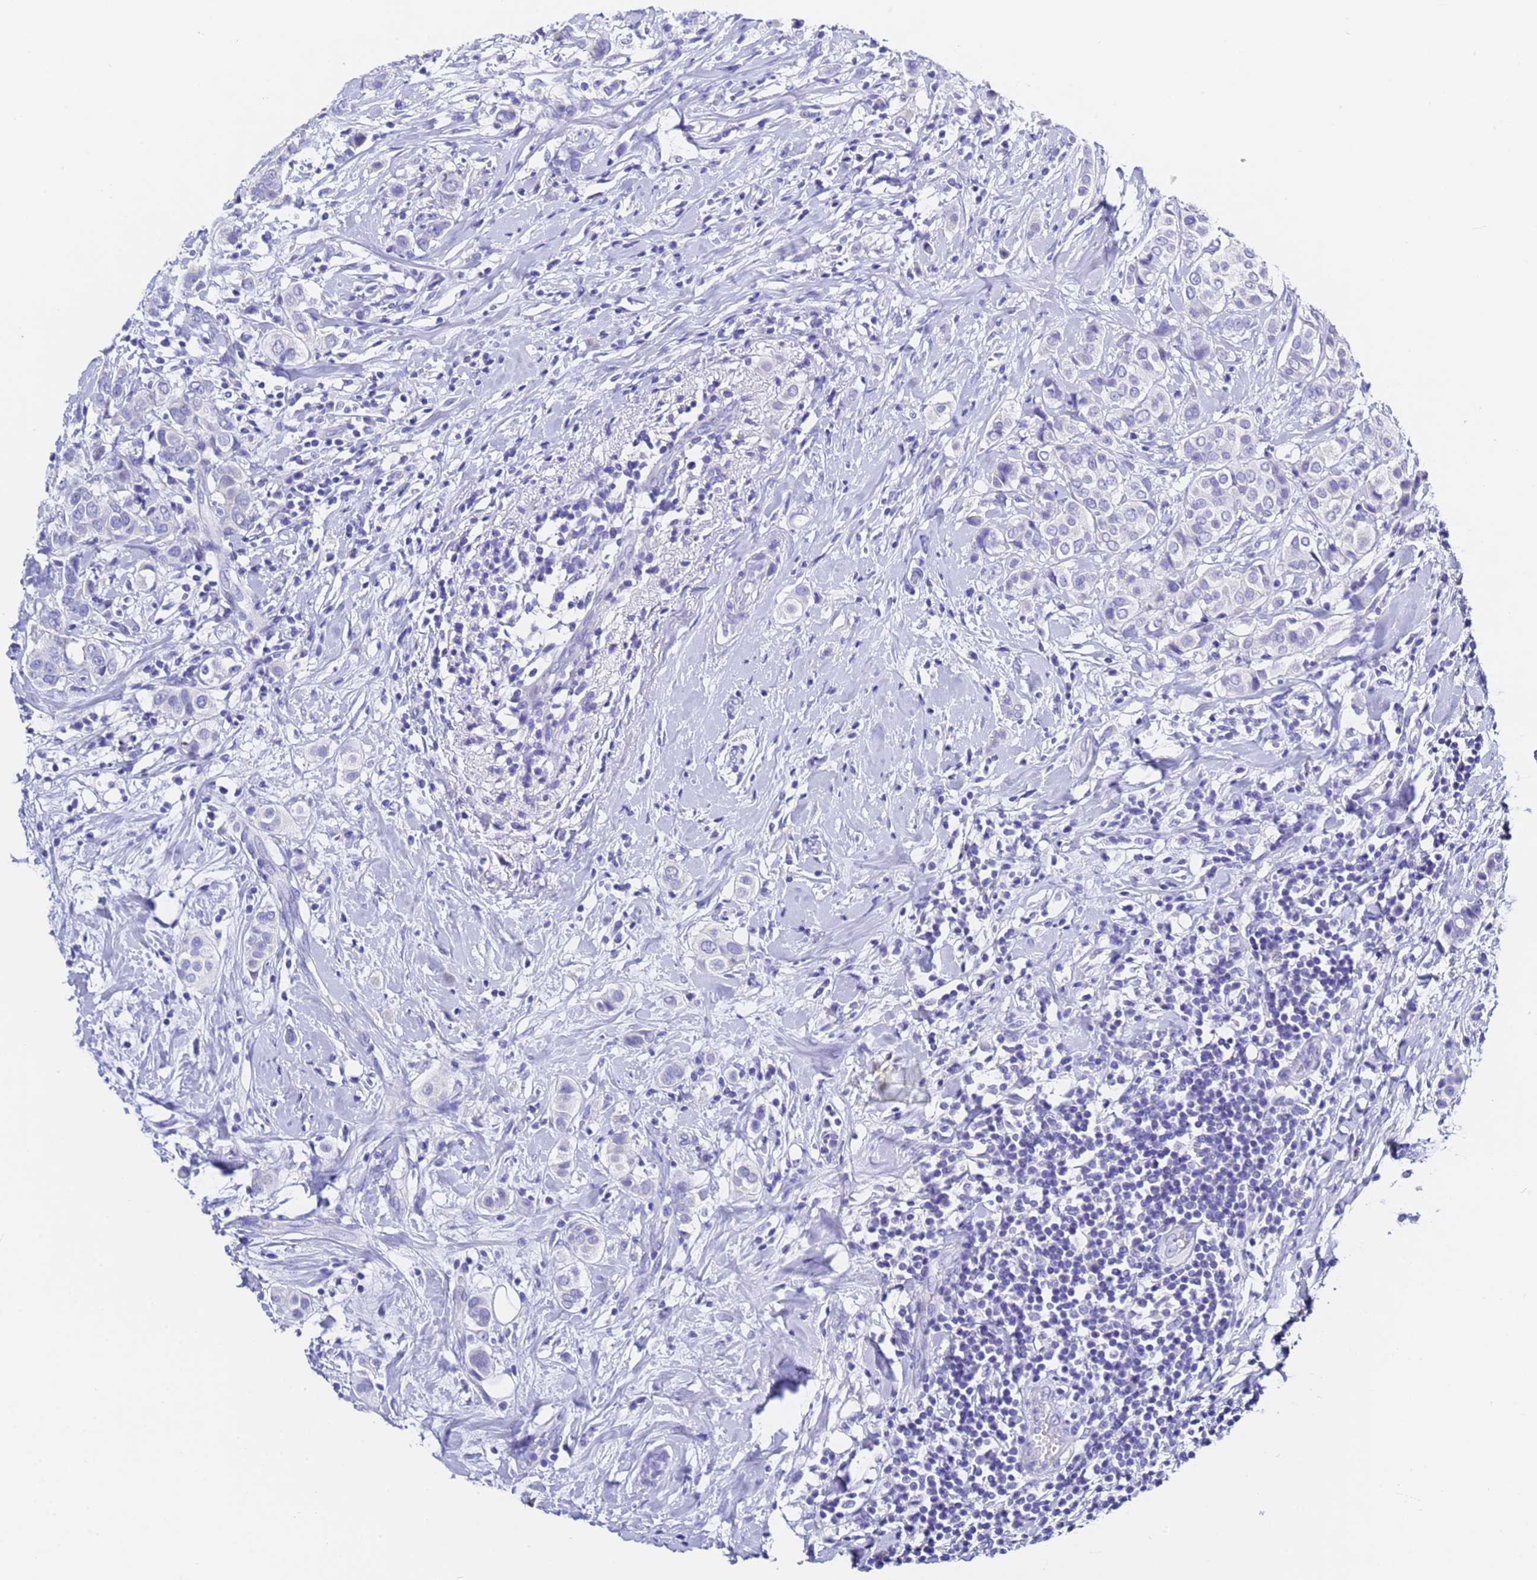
{"staining": {"intensity": "negative", "quantity": "none", "location": "none"}, "tissue": "breast cancer", "cell_type": "Tumor cells", "image_type": "cancer", "snomed": [{"axis": "morphology", "description": "Lobular carcinoma"}, {"axis": "topography", "description": "Breast"}], "caption": "Breast cancer was stained to show a protein in brown. There is no significant staining in tumor cells.", "gene": "GABRA1", "patient": {"sex": "female", "age": 51}}